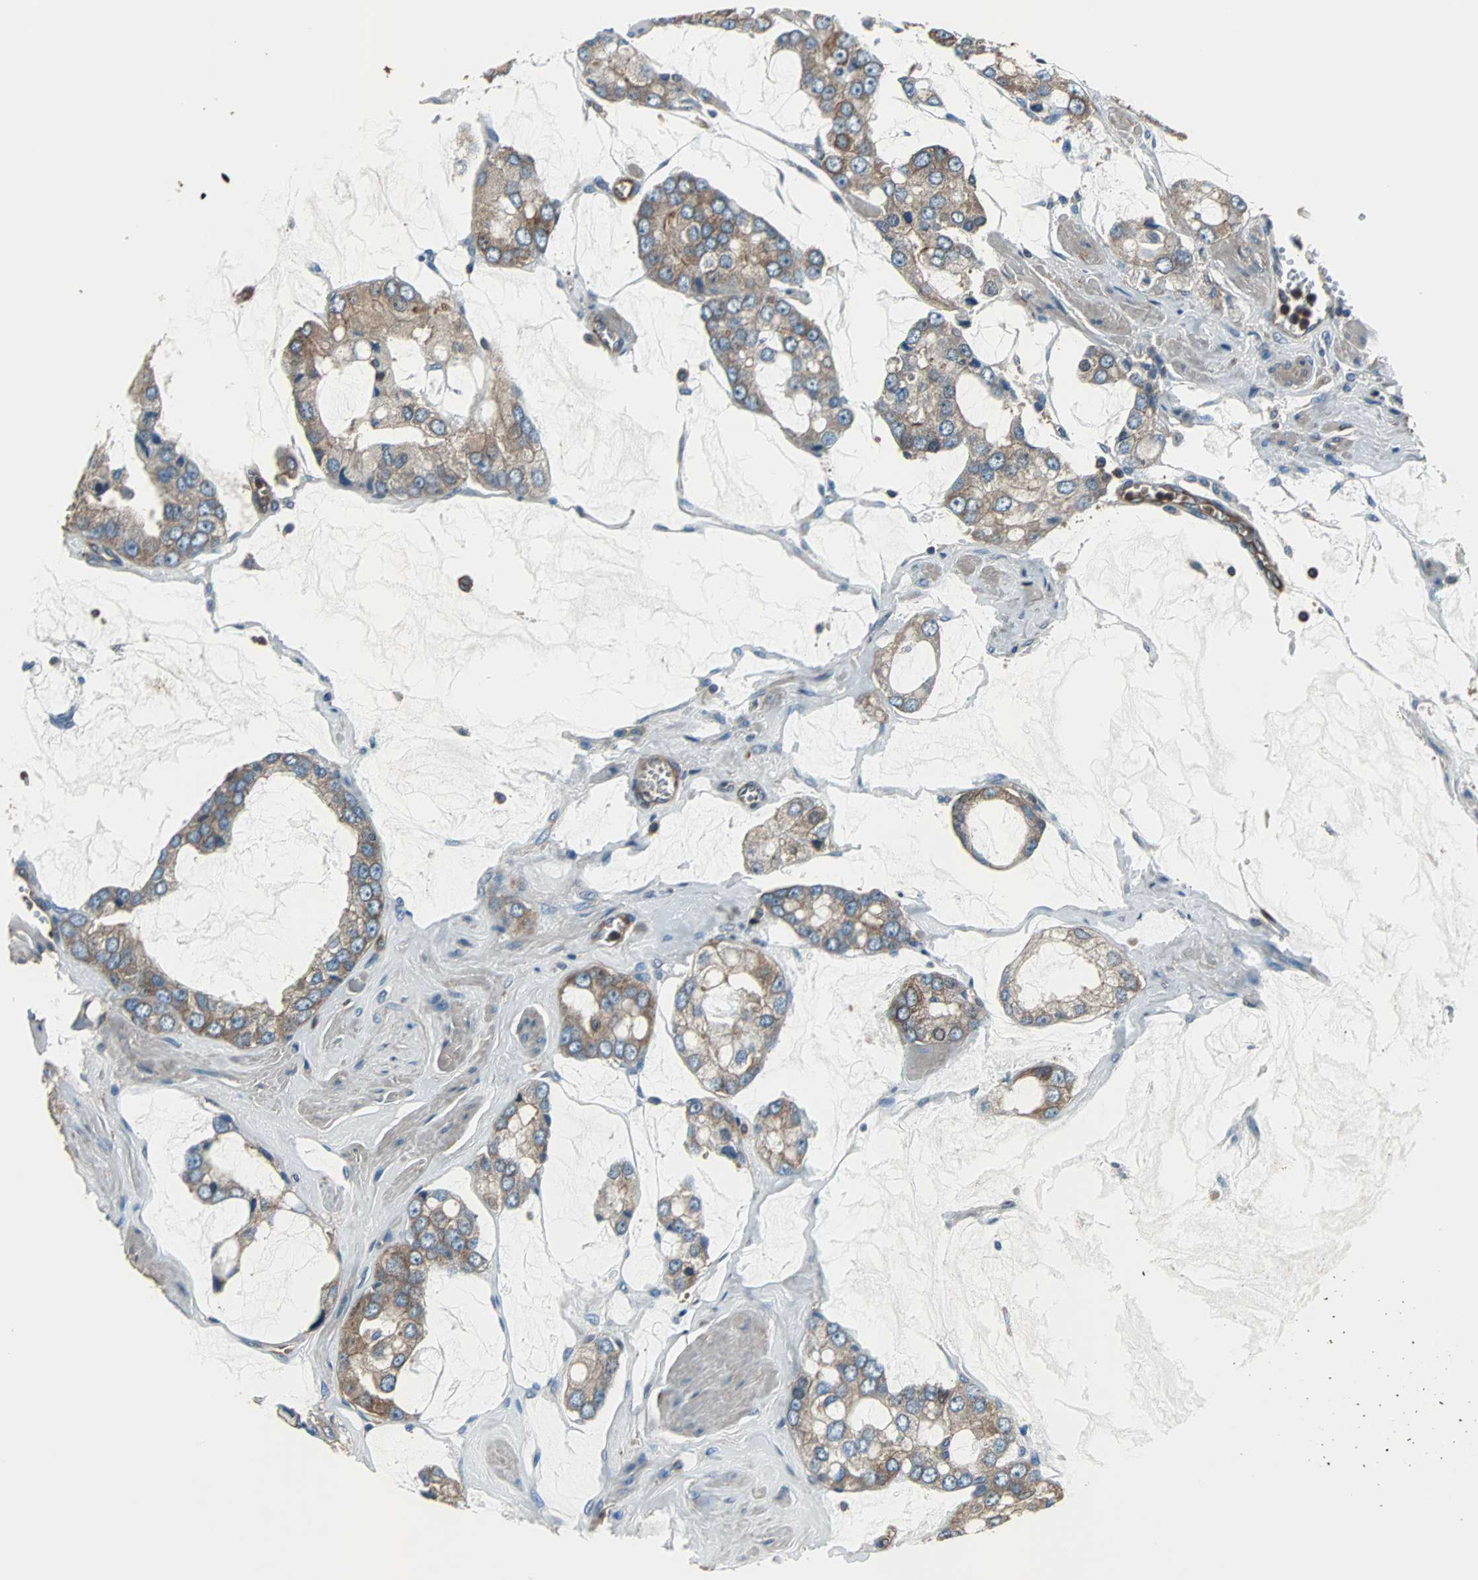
{"staining": {"intensity": "moderate", "quantity": "25%-75%", "location": "cytoplasmic/membranous"}, "tissue": "prostate cancer", "cell_type": "Tumor cells", "image_type": "cancer", "snomed": [{"axis": "morphology", "description": "Adenocarcinoma, High grade"}, {"axis": "topography", "description": "Prostate"}], "caption": "This photomicrograph displays high-grade adenocarcinoma (prostate) stained with immunohistochemistry (IHC) to label a protein in brown. The cytoplasmic/membranous of tumor cells show moderate positivity for the protein. Nuclei are counter-stained blue.", "gene": "ACTN1", "patient": {"sex": "male", "age": 67}}